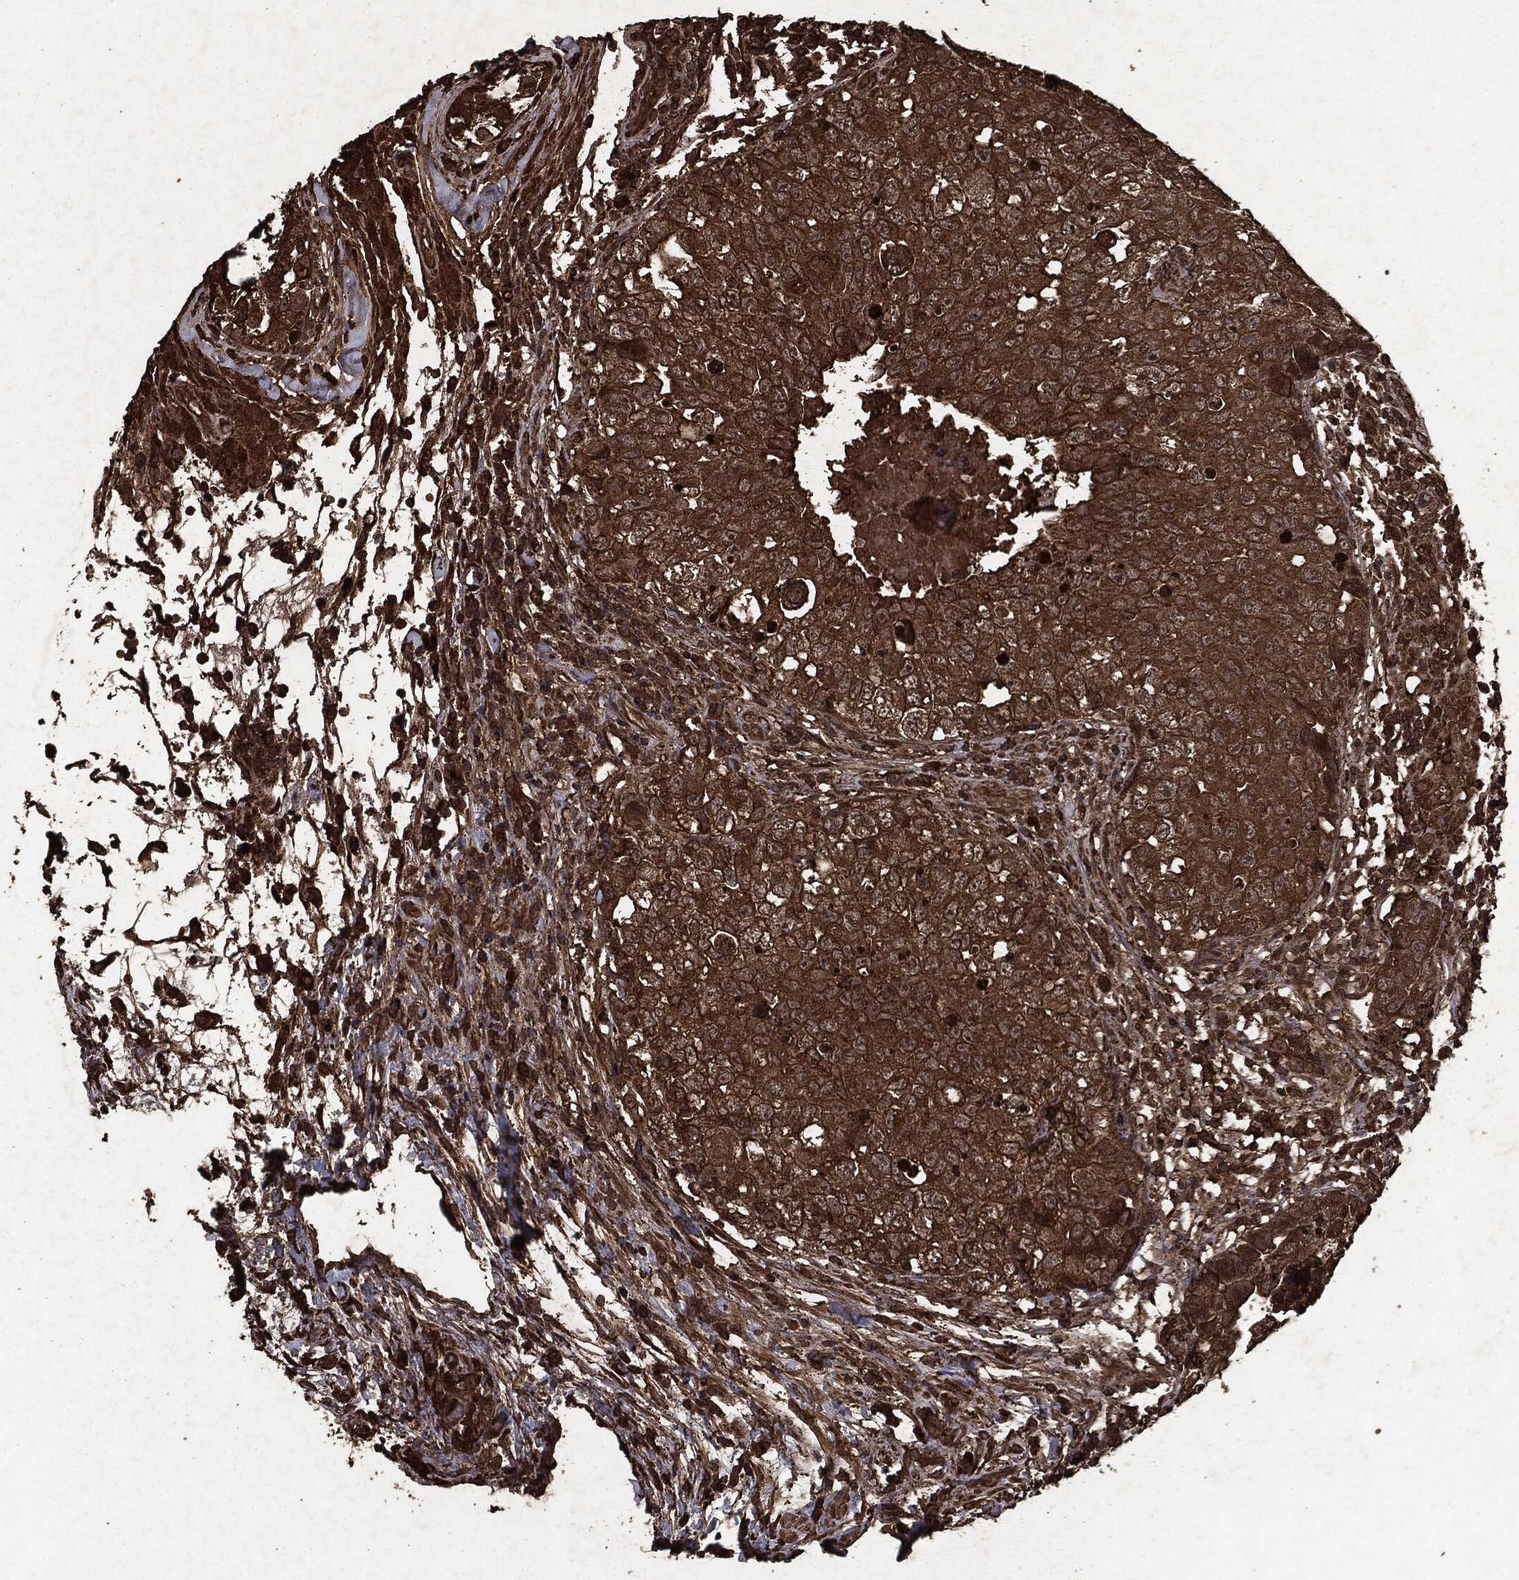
{"staining": {"intensity": "strong", "quantity": ">75%", "location": "cytoplasmic/membranous"}, "tissue": "testis cancer", "cell_type": "Tumor cells", "image_type": "cancer", "snomed": [{"axis": "morphology", "description": "Seminoma, NOS"}, {"axis": "topography", "description": "Testis"}], "caption": "Tumor cells exhibit strong cytoplasmic/membranous positivity in about >75% of cells in testis seminoma.", "gene": "ARAF", "patient": {"sex": "male", "age": 34}}